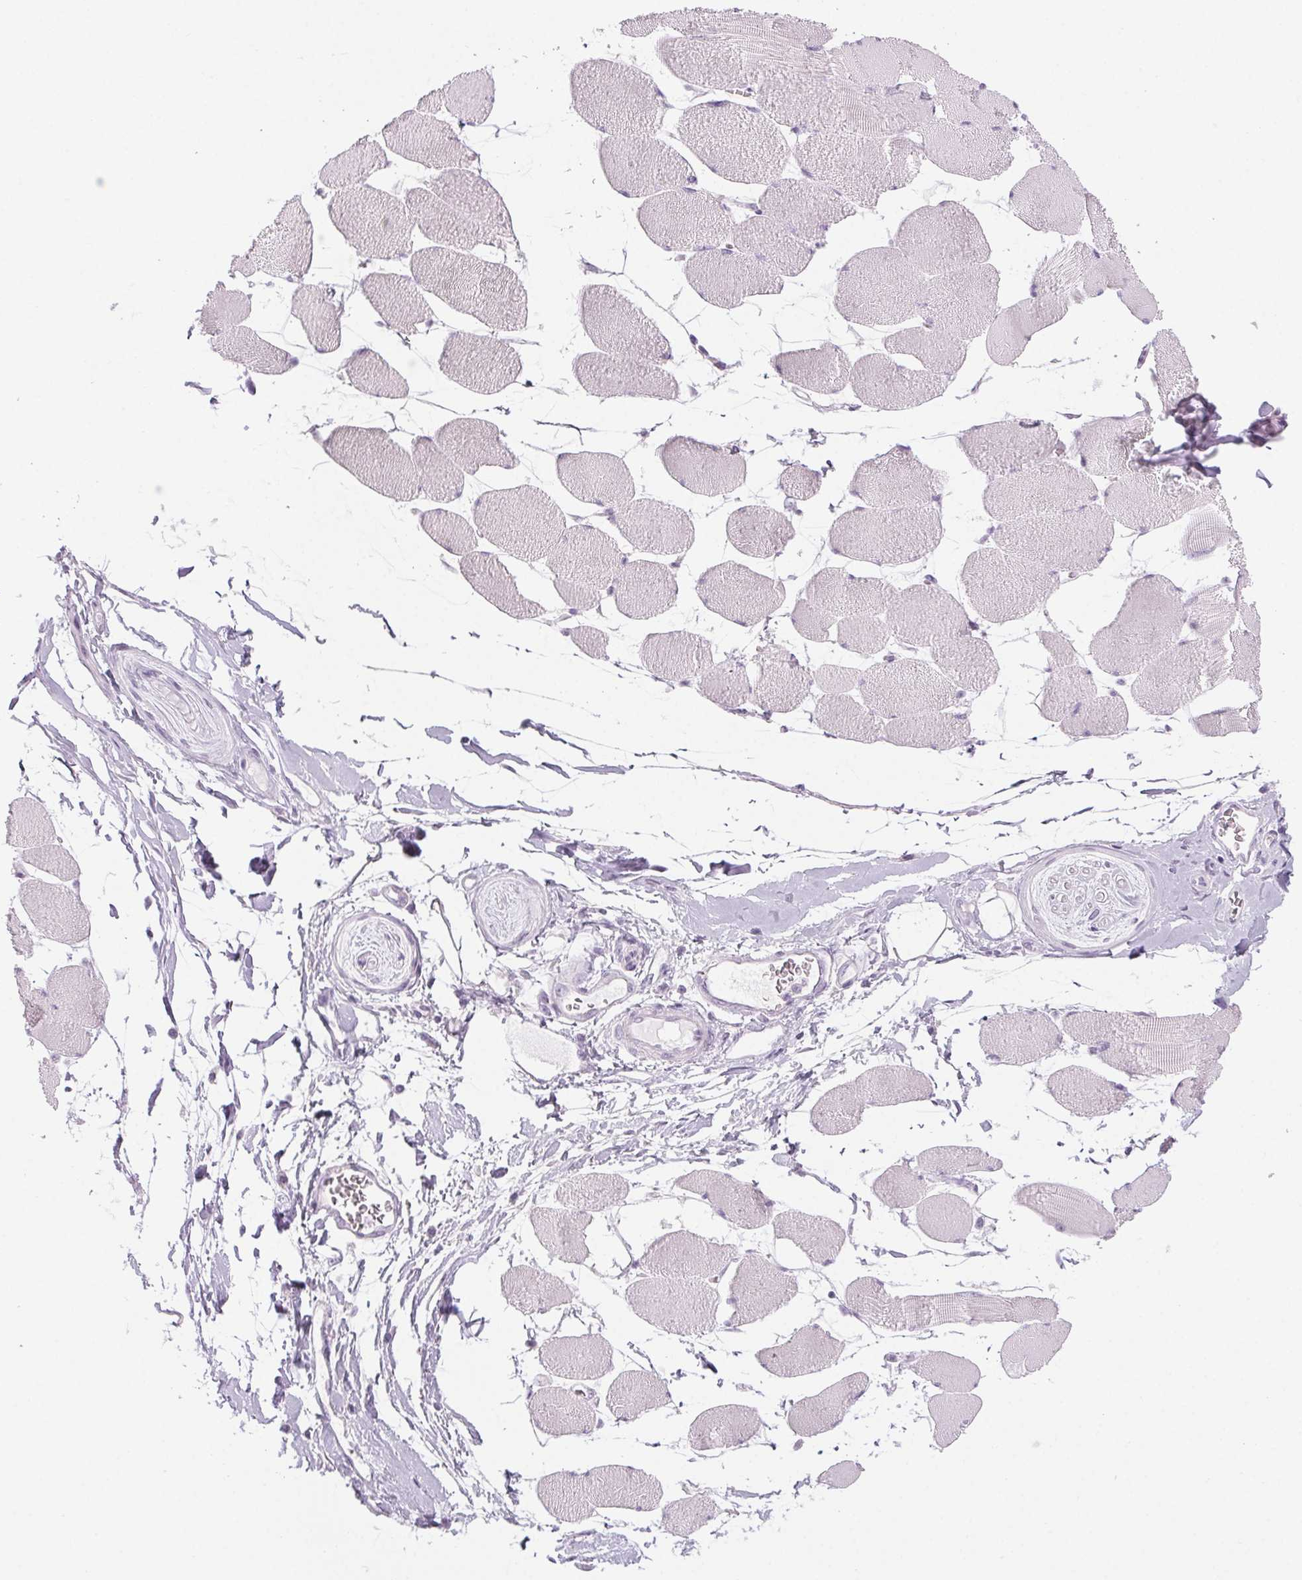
{"staining": {"intensity": "negative", "quantity": "none", "location": "none"}, "tissue": "skeletal muscle", "cell_type": "Myocytes", "image_type": "normal", "snomed": [{"axis": "morphology", "description": "Normal tissue, NOS"}, {"axis": "topography", "description": "Skeletal muscle"}], "caption": "A histopathology image of skeletal muscle stained for a protein displays no brown staining in myocytes.", "gene": "LRP2", "patient": {"sex": "female", "age": 75}}